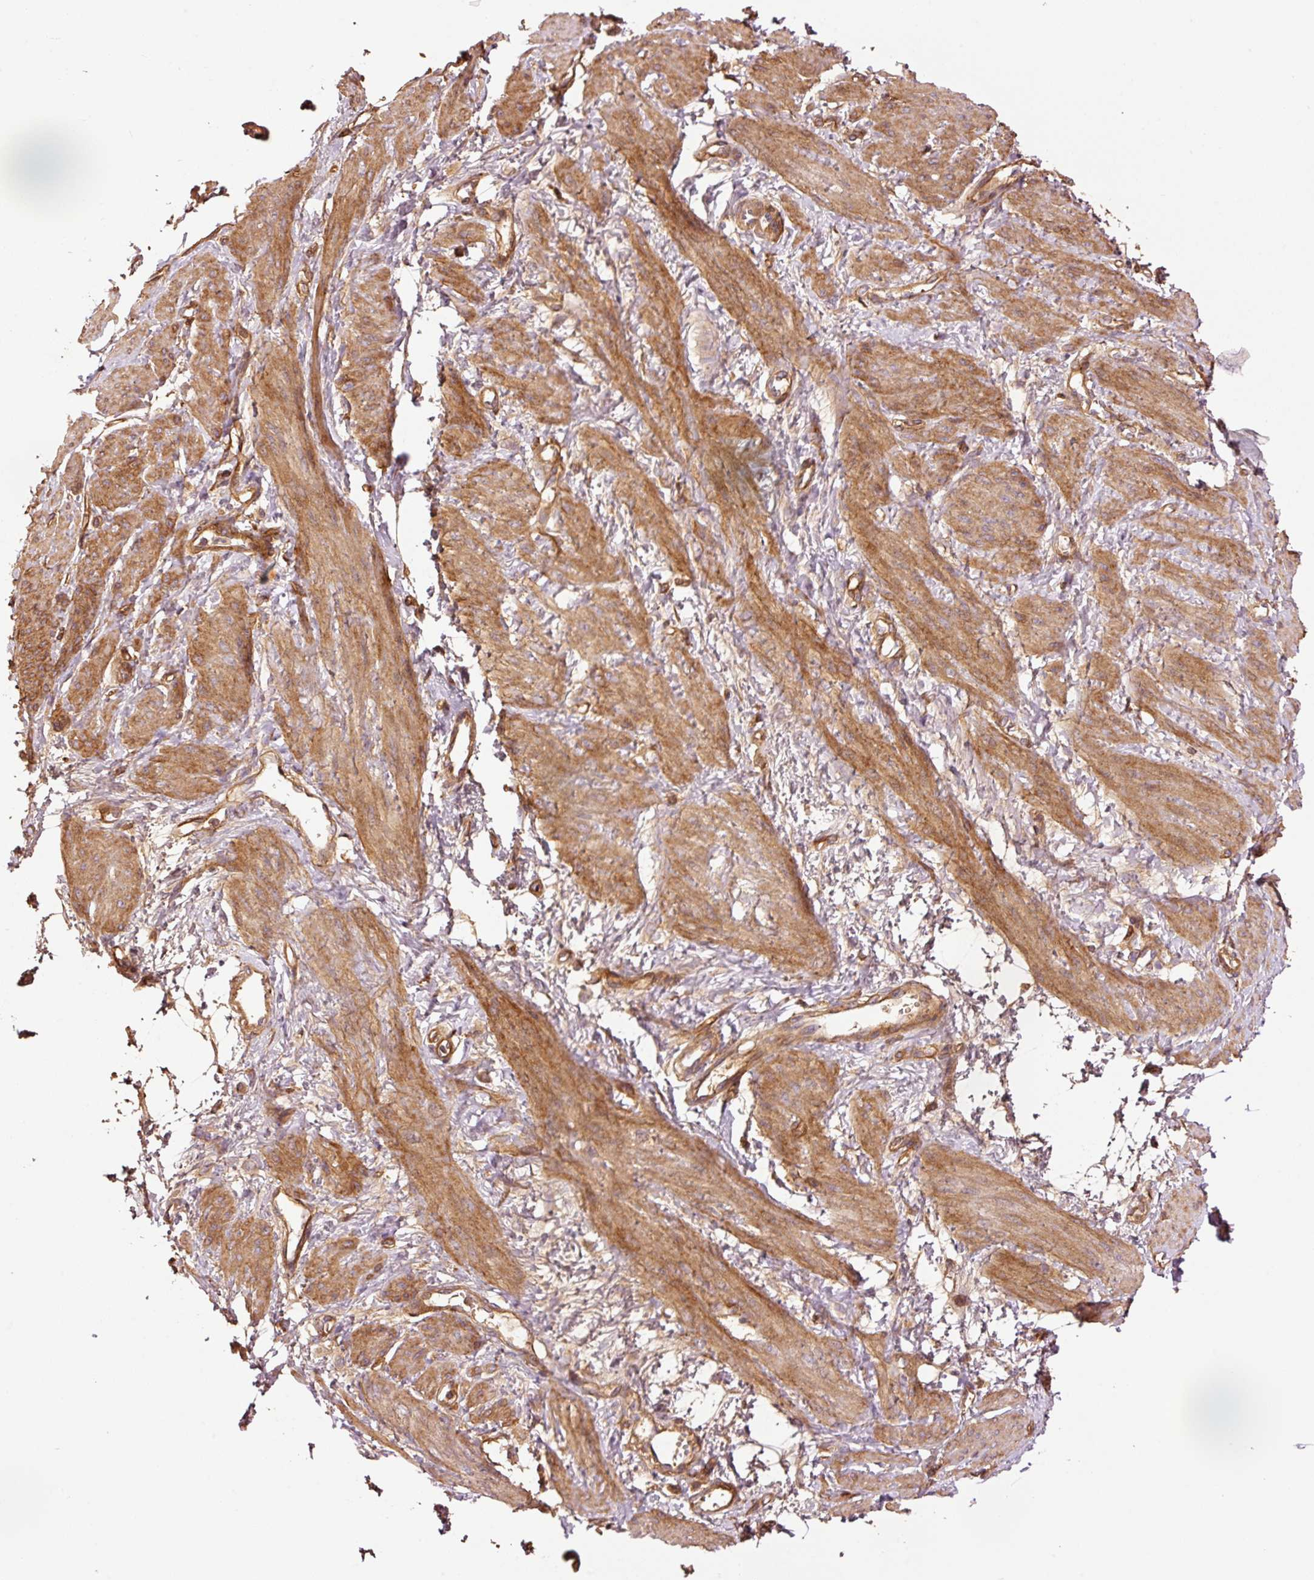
{"staining": {"intensity": "moderate", "quantity": ">75%", "location": "cytoplasmic/membranous"}, "tissue": "smooth muscle", "cell_type": "Smooth muscle cells", "image_type": "normal", "snomed": [{"axis": "morphology", "description": "Normal tissue, NOS"}, {"axis": "topography", "description": "Smooth muscle"}, {"axis": "topography", "description": "Uterus"}], "caption": "Smooth muscle stained with DAB (3,3'-diaminobenzidine) IHC reveals medium levels of moderate cytoplasmic/membranous positivity in approximately >75% of smooth muscle cells.", "gene": "NID2", "patient": {"sex": "female", "age": 39}}